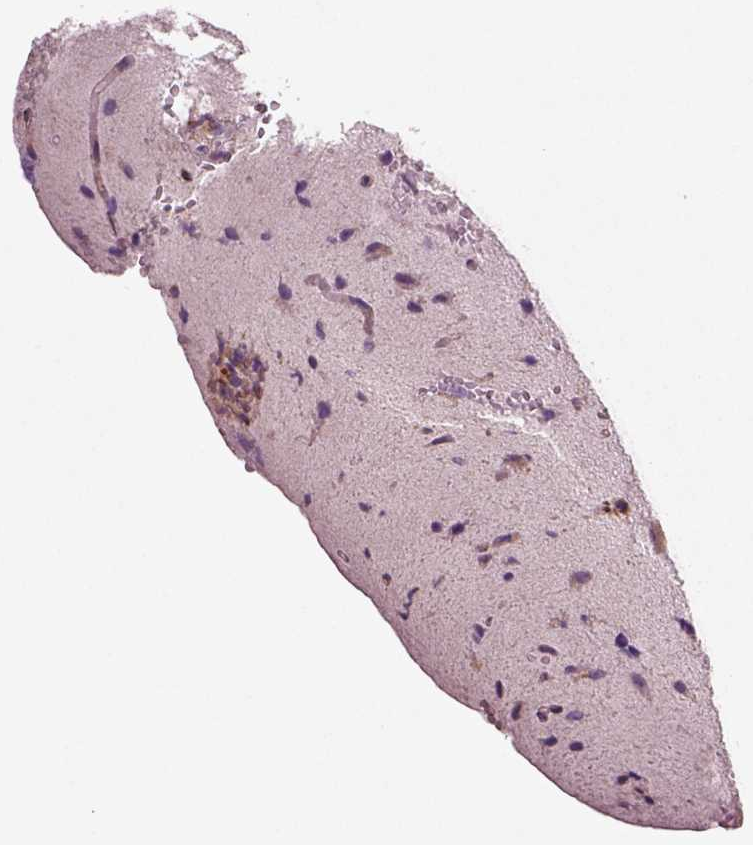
{"staining": {"intensity": "negative", "quantity": "none", "location": "none"}, "tissue": "glioma", "cell_type": "Tumor cells", "image_type": "cancer", "snomed": [{"axis": "morphology", "description": "Glioma, malignant, High grade"}, {"axis": "topography", "description": "Brain"}], "caption": "Immunohistochemistry photomicrograph of neoplastic tissue: glioma stained with DAB (3,3'-diaminobenzidine) reveals no significant protein staining in tumor cells. The staining was performed using DAB (3,3'-diaminobenzidine) to visualize the protein expression in brown, while the nuclei were stained in blue with hematoxylin (Magnification: 20x).", "gene": "SLC25A24", "patient": {"sex": "male", "age": 68}}